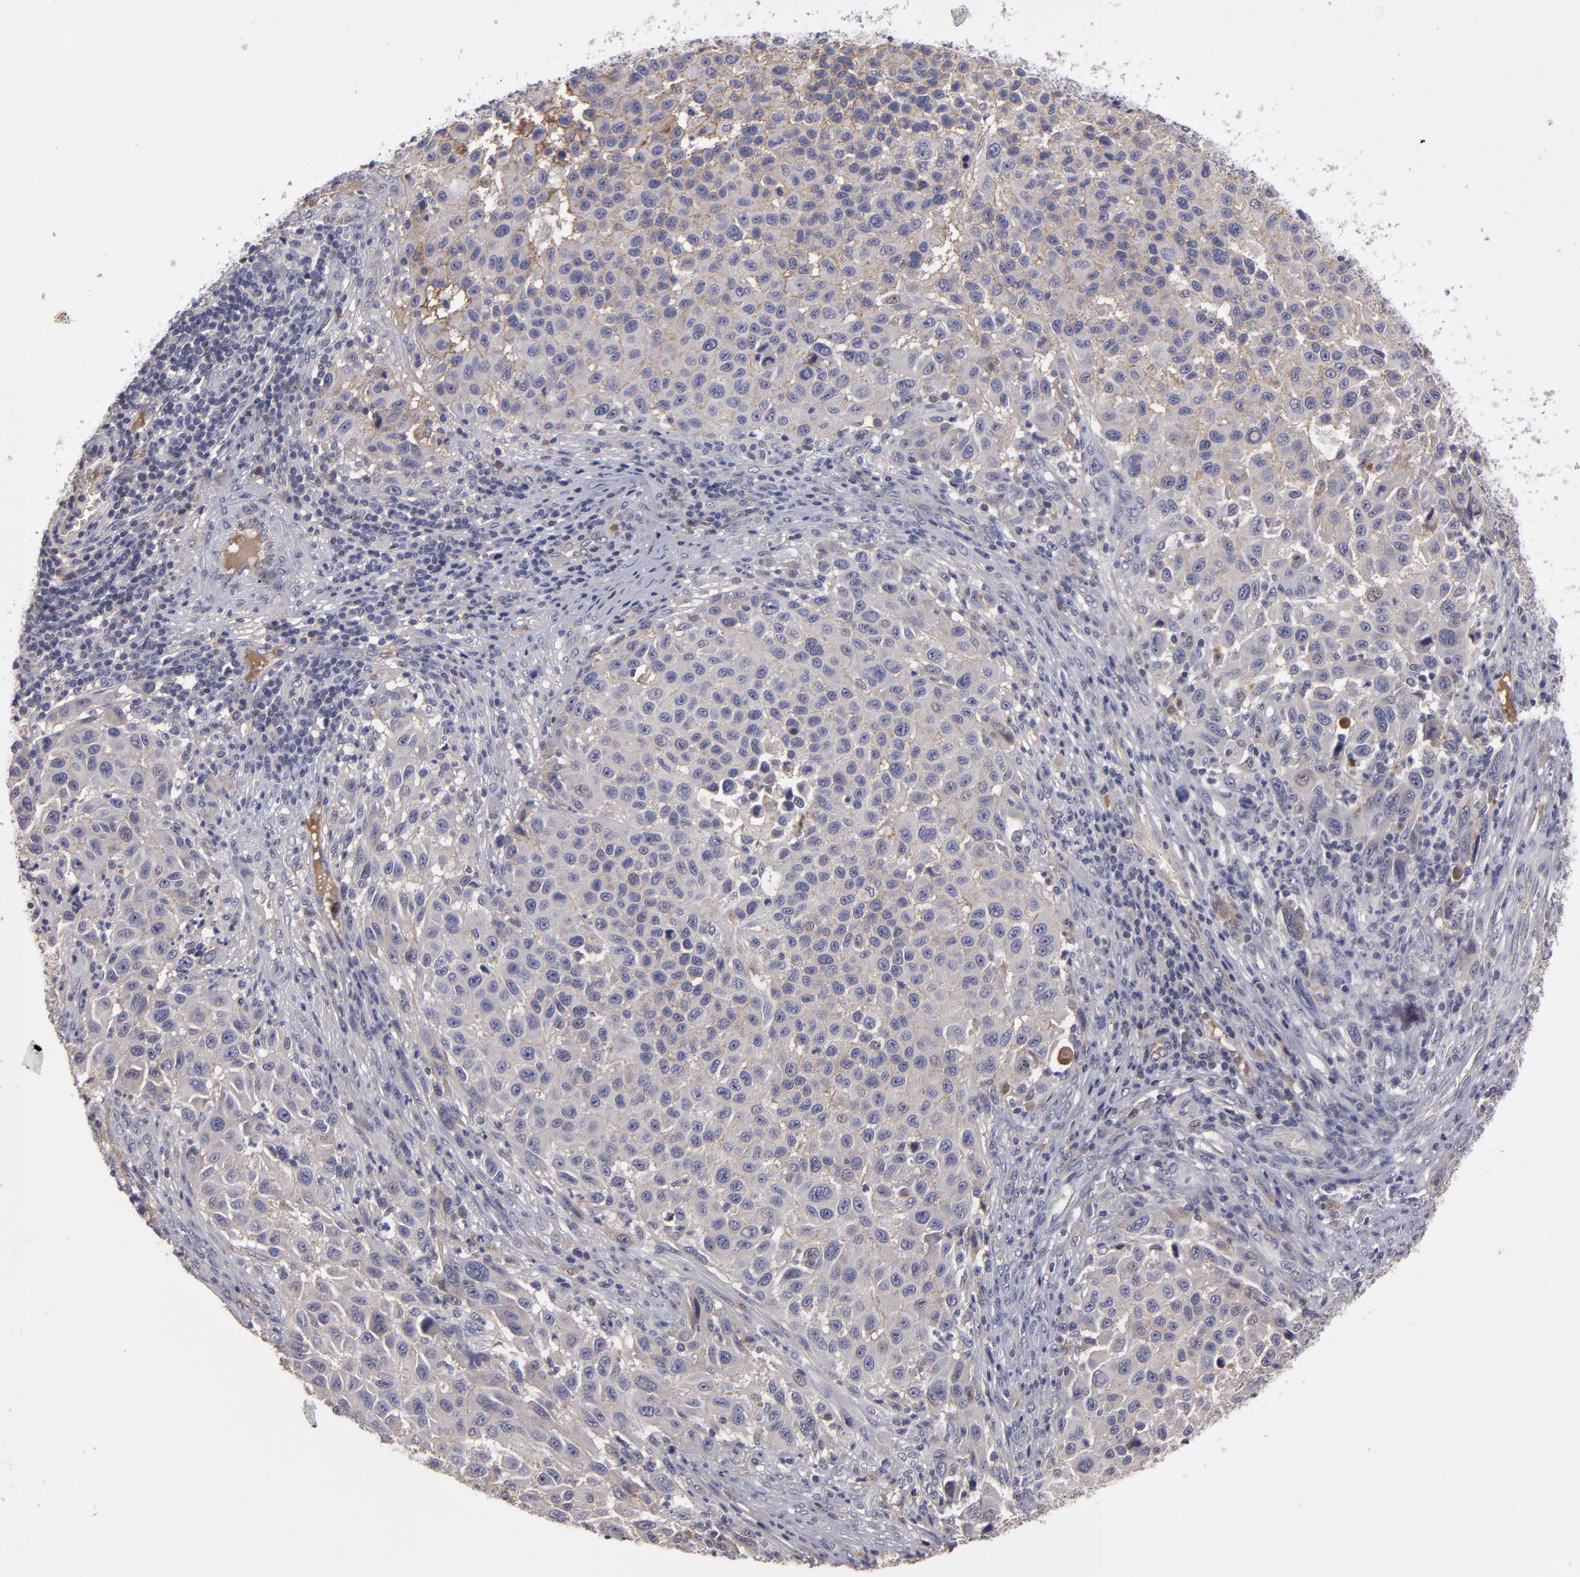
{"staining": {"intensity": "moderate", "quantity": "<25%", "location": "cytoplasmic/membranous"}, "tissue": "melanoma", "cell_type": "Tumor cells", "image_type": "cancer", "snomed": [{"axis": "morphology", "description": "Malignant melanoma, Metastatic site"}, {"axis": "topography", "description": "Lymph node"}], "caption": "Protein expression analysis of melanoma displays moderate cytoplasmic/membranous positivity in about <25% of tumor cells.", "gene": "ITIH4", "patient": {"sex": "male", "age": 61}}